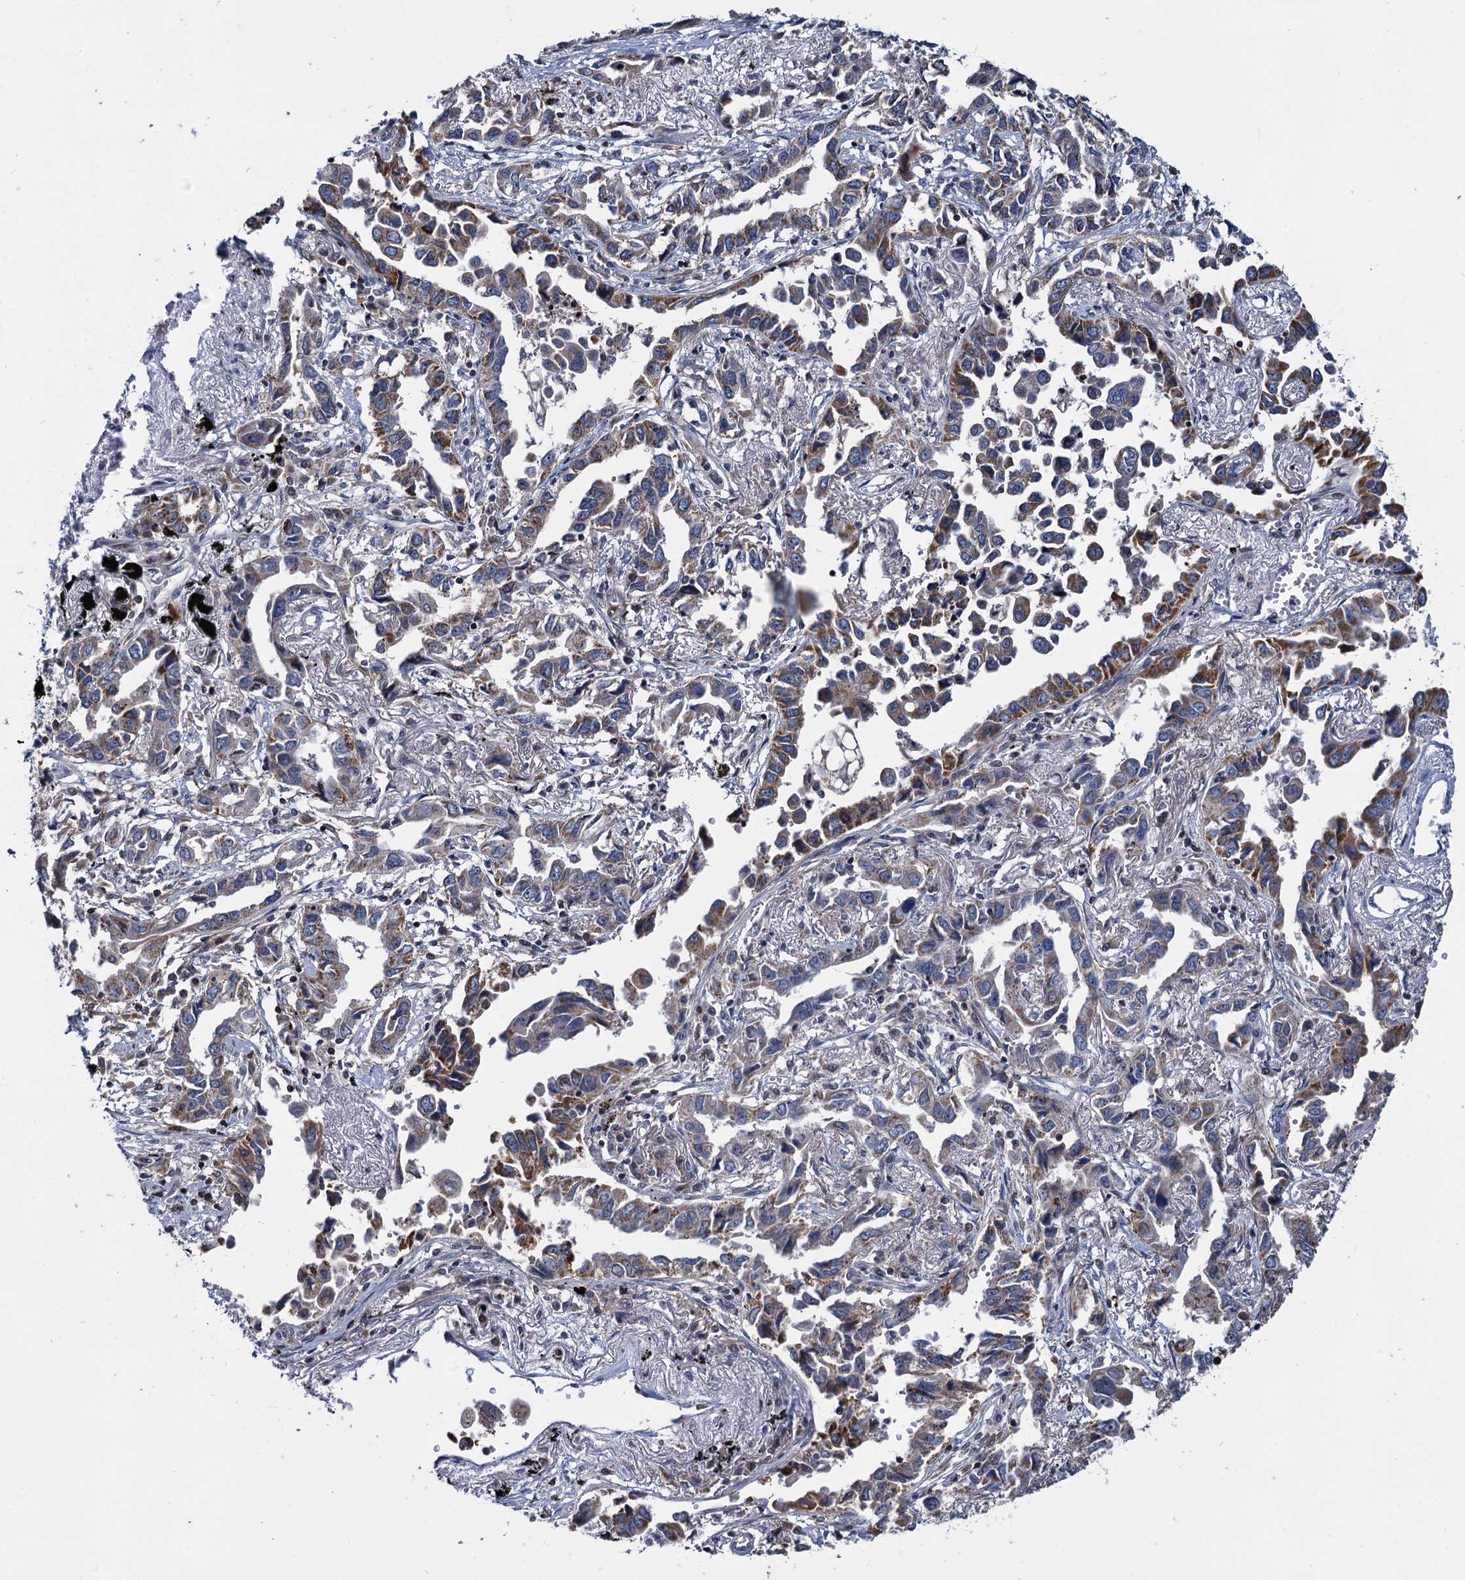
{"staining": {"intensity": "moderate", "quantity": "25%-75%", "location": "cytoplasmic/membranous"}, "tissue": "lung cancer", "cell_type": "Tumor cells", "image_type": "cancer", "snomed": [{"axis": "morphology", "description": "Adenocarcinoma, NOS"}, {"axis": "topography", "description": "Lung"}], "caption": "Protein staining shows moderate cytoplasmic/membranous positivity in approximately 25%-75% of tumor cells in adenocarcinoma (lung).", "gene": "CCDC102A", "patient": {"sex": "male", "age": 67}}